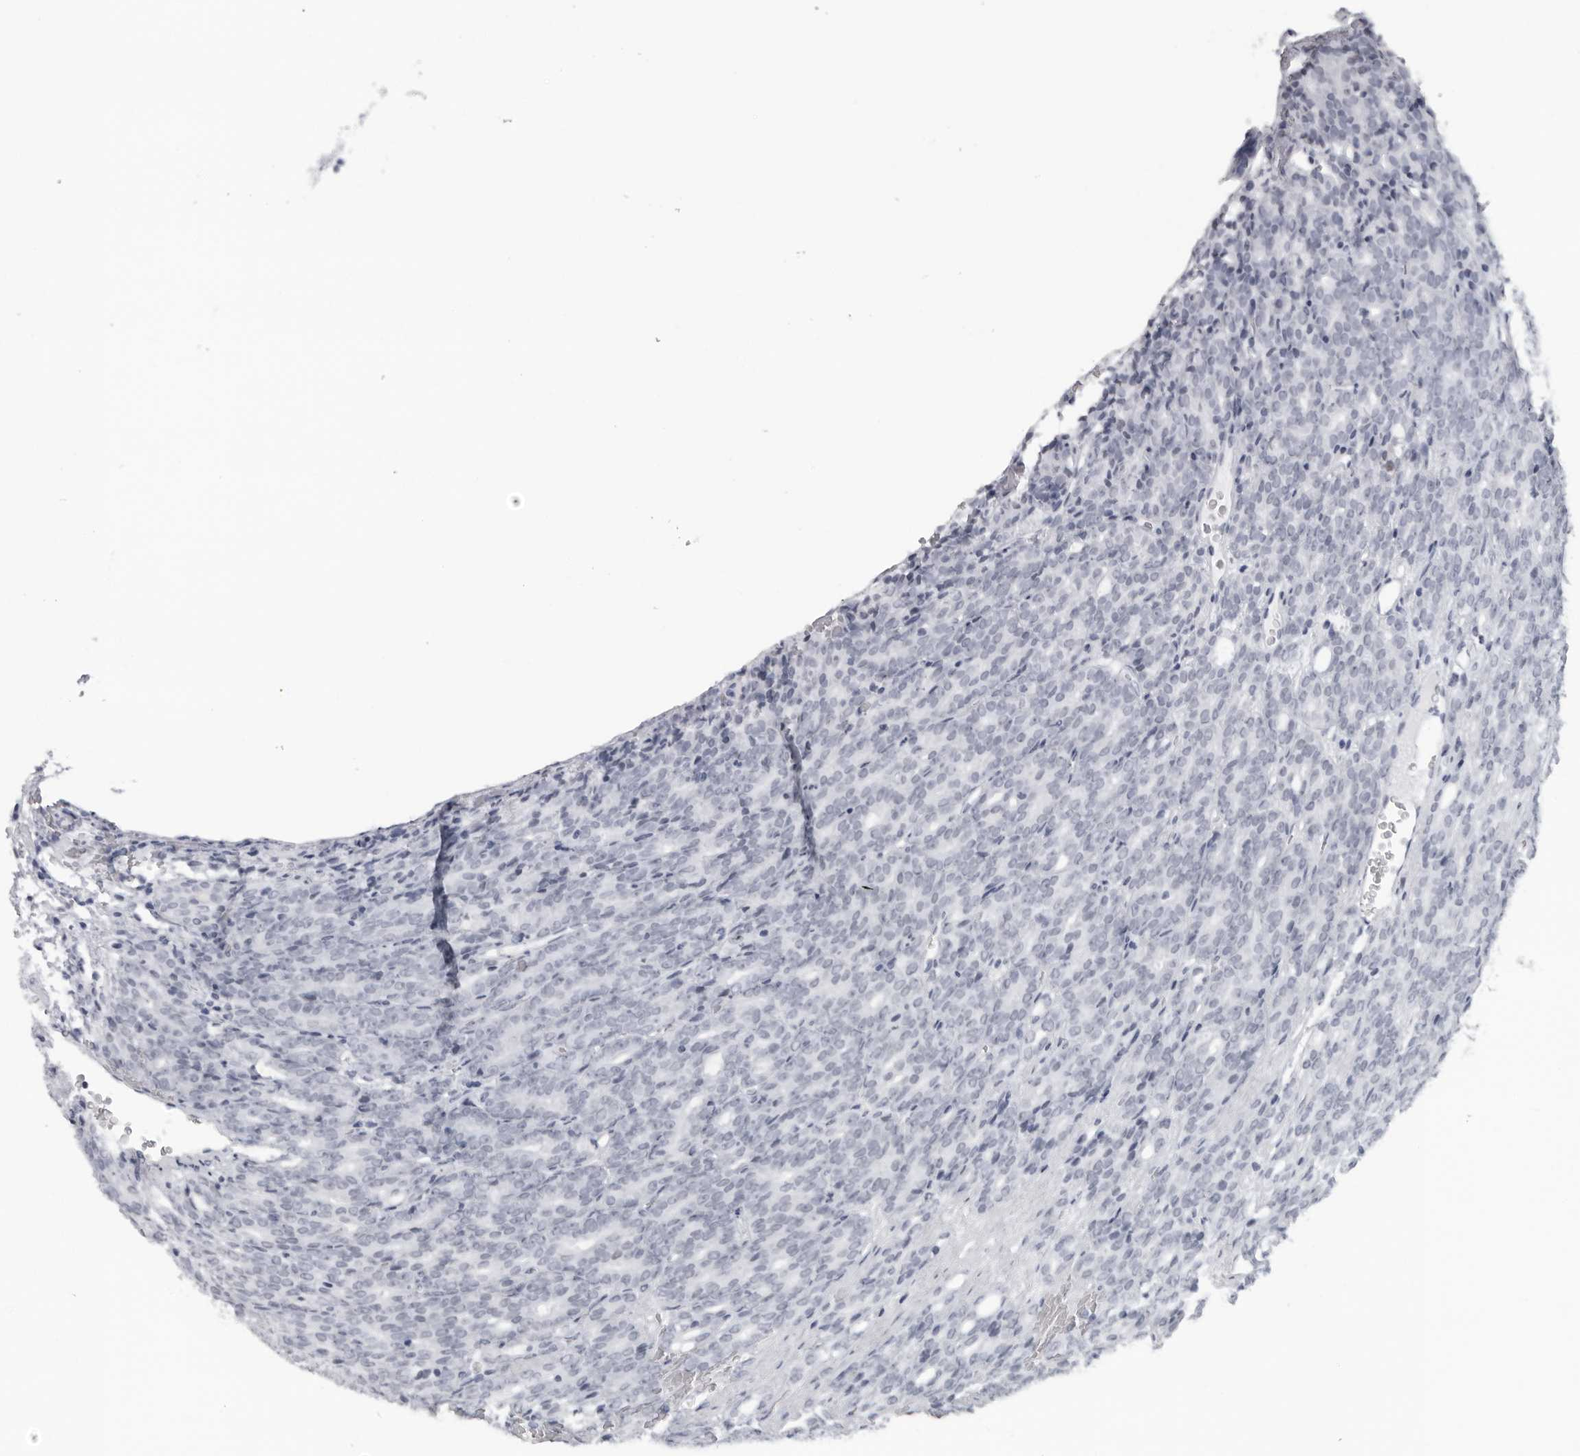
{"staining": {"intensity": "negative", "quantity": "none", "location": "none"}, "tissue": "prostate cancer", "cell_type": "Tumor cells", "image_type": "cancer", "snomed": [{"axis": "morphology", "description": "Adenocarcinoma, High grade"}, {"axis": "topography", "description": "Prostate"}], "caption": "Tumor cells are negative for brown protein staining in prostate high-grade adenocarcinoma. Brightfield microscopy of immunohistochemistry stained with DAB (brown) and hematoxylin (blue), captured at high magnification.", "gene": "ESPN", "patient": {"sex": "male", "age": 62}}